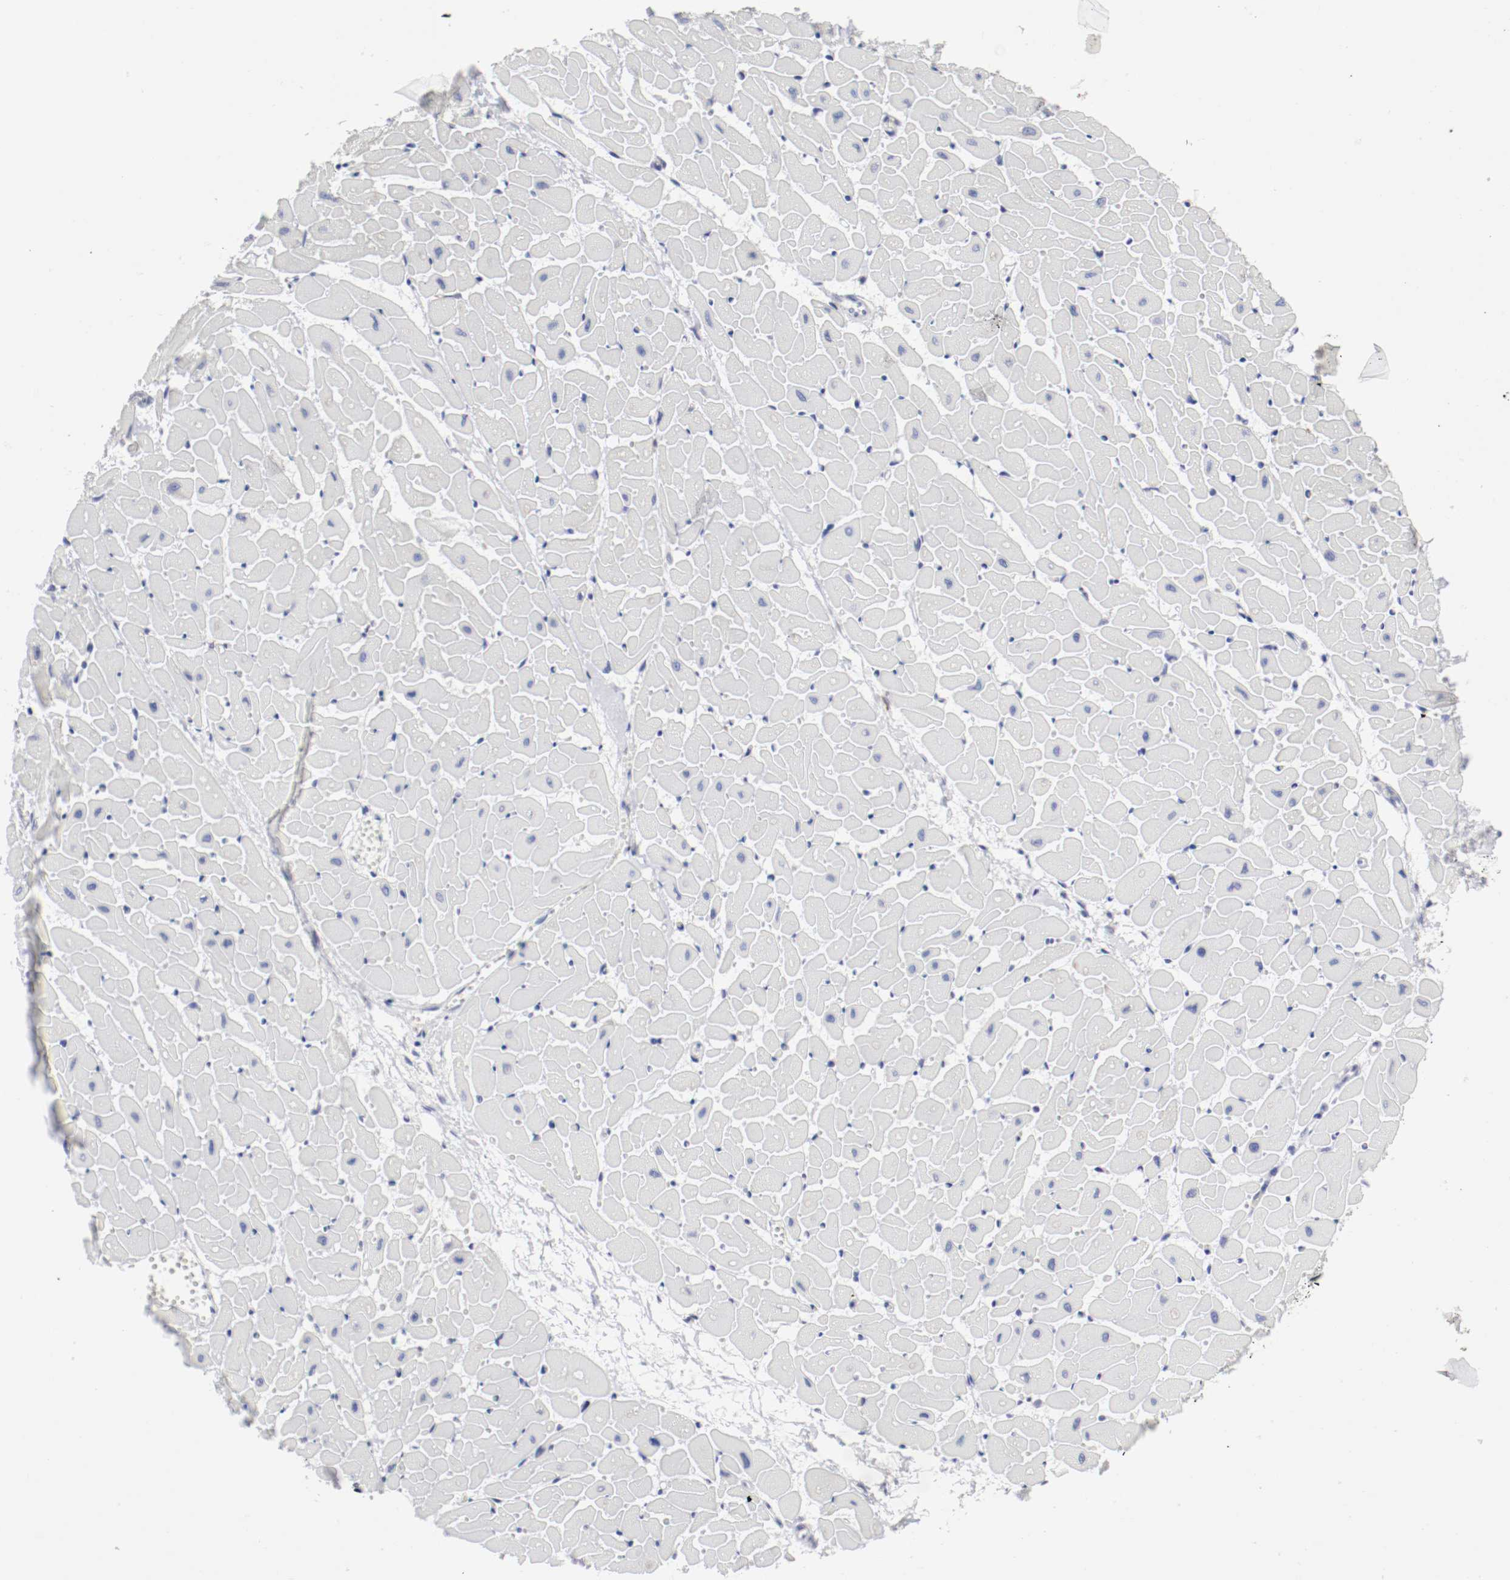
{"staining": {"intensity": "negative", "quantity": "none", "location": "none"}, "tissue": "heart muscle", "cell_type": "Cardiomyocytes", "image_type": "normal", "snomed": [{"axis": "morphology", "description": "Normal tissue, NOS"}, {"axis": "topography", "description": "Heart"}], "caption": "Immunohistochemistry histopathology image of unremarkable heart muscle: human heart muscle stained with DAB reveals no significant protein staining in cardiomyocytes.", "gene": "ITGAX", "patient": {"sex": "female", "age": 19}}